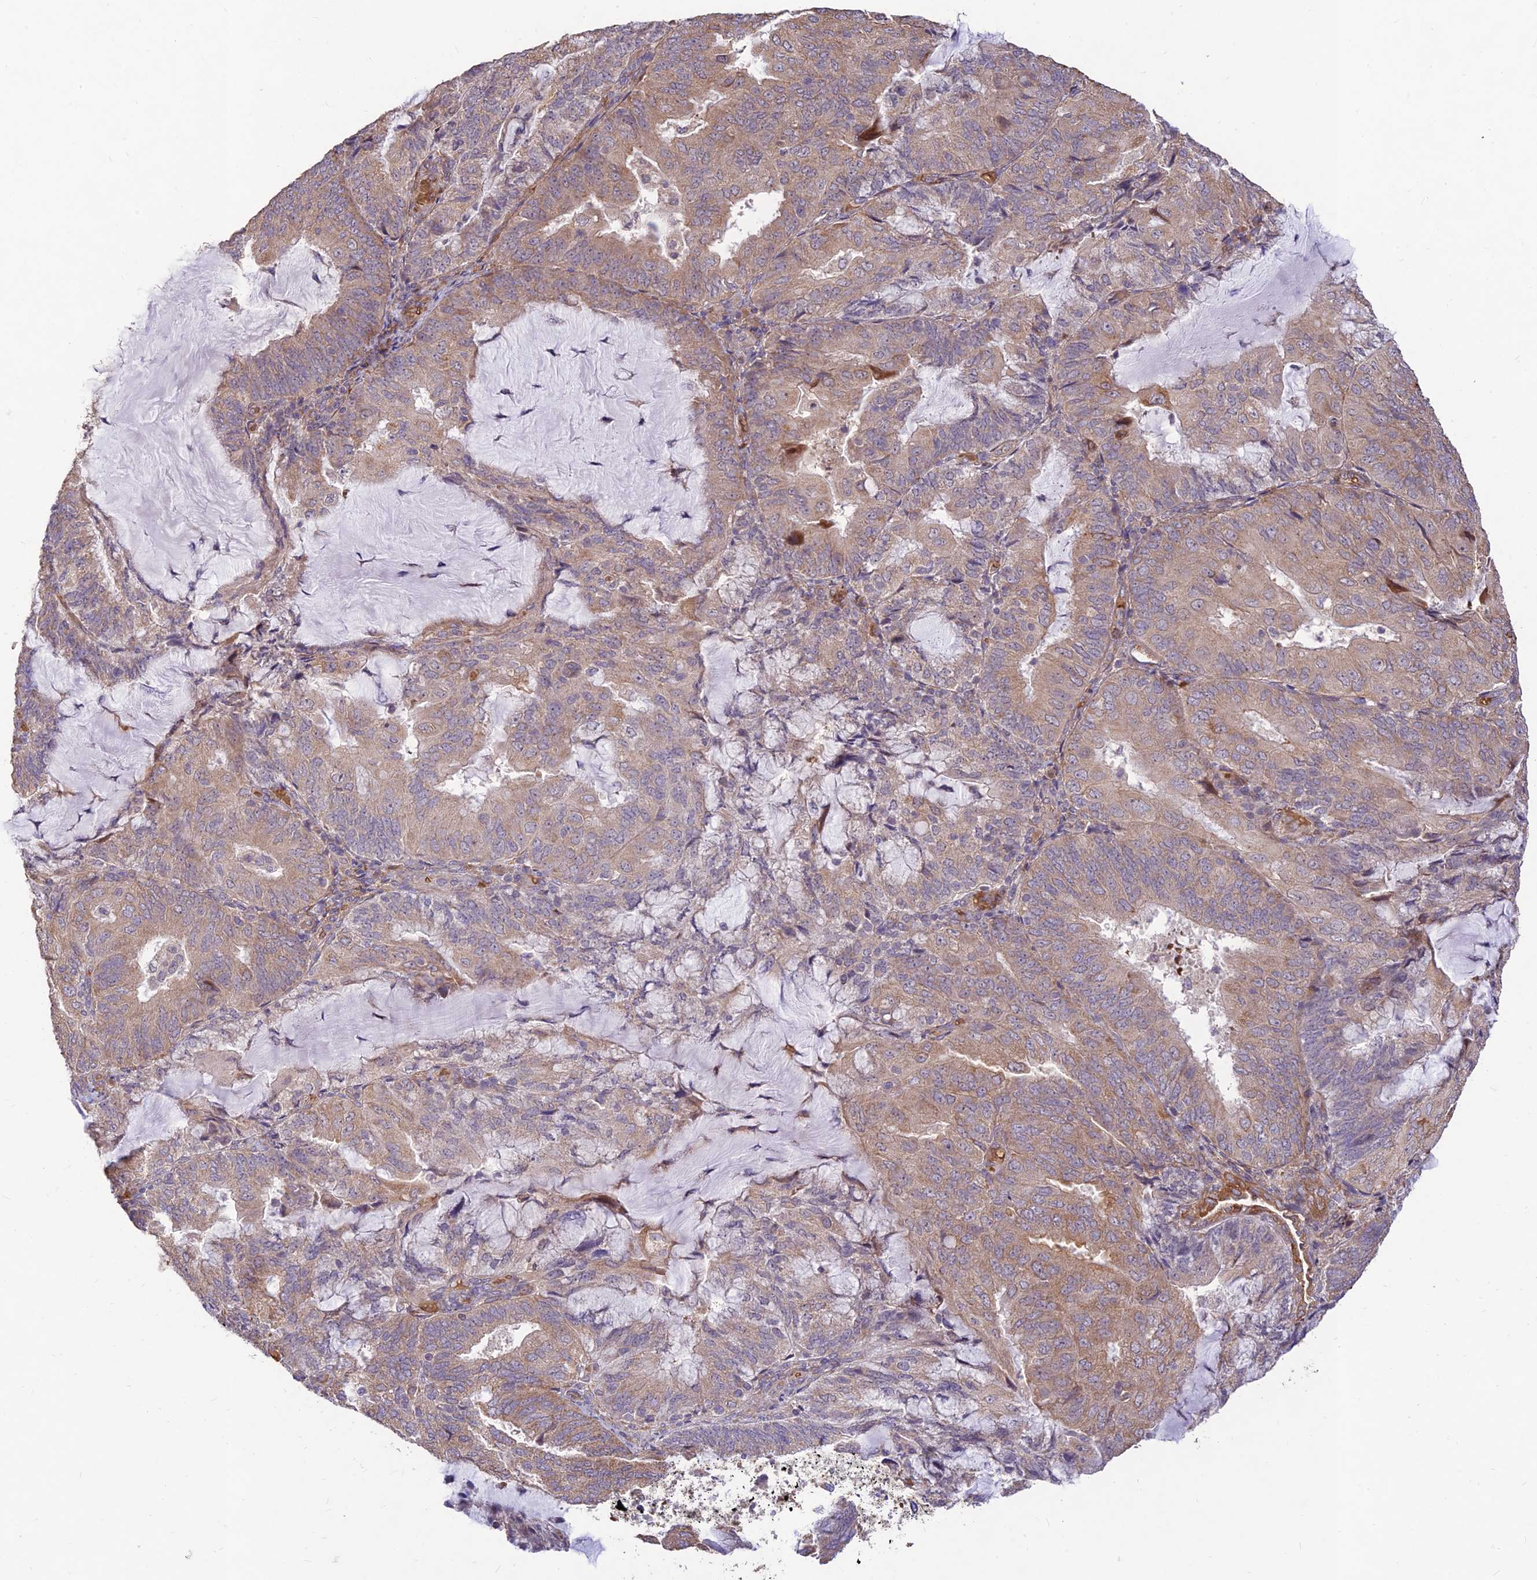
{"staining": {"intensity": "weak", "quantity": ">75%", "location": "cytoplasmic/membranous"}, "tissue": "endometrial cancer", "cell_type": "Tumor cells", "image_type": "cancer", "snomed": [{"axis": "morphology", "description": "Adenocarcinoma, NOS"}, {"axis": "topography", "description": "Endometrium"}], "caption": "Protein staining of adenocarcinoma (endometrial) tissue exhibits weak cytoplasmic/membranous staining in approximately >75% of tumor cells. (IHC, brightfield microscopy, high magnification).", "gene": "PPP1R11", "patient": {"sex": "female", "age": 81}}